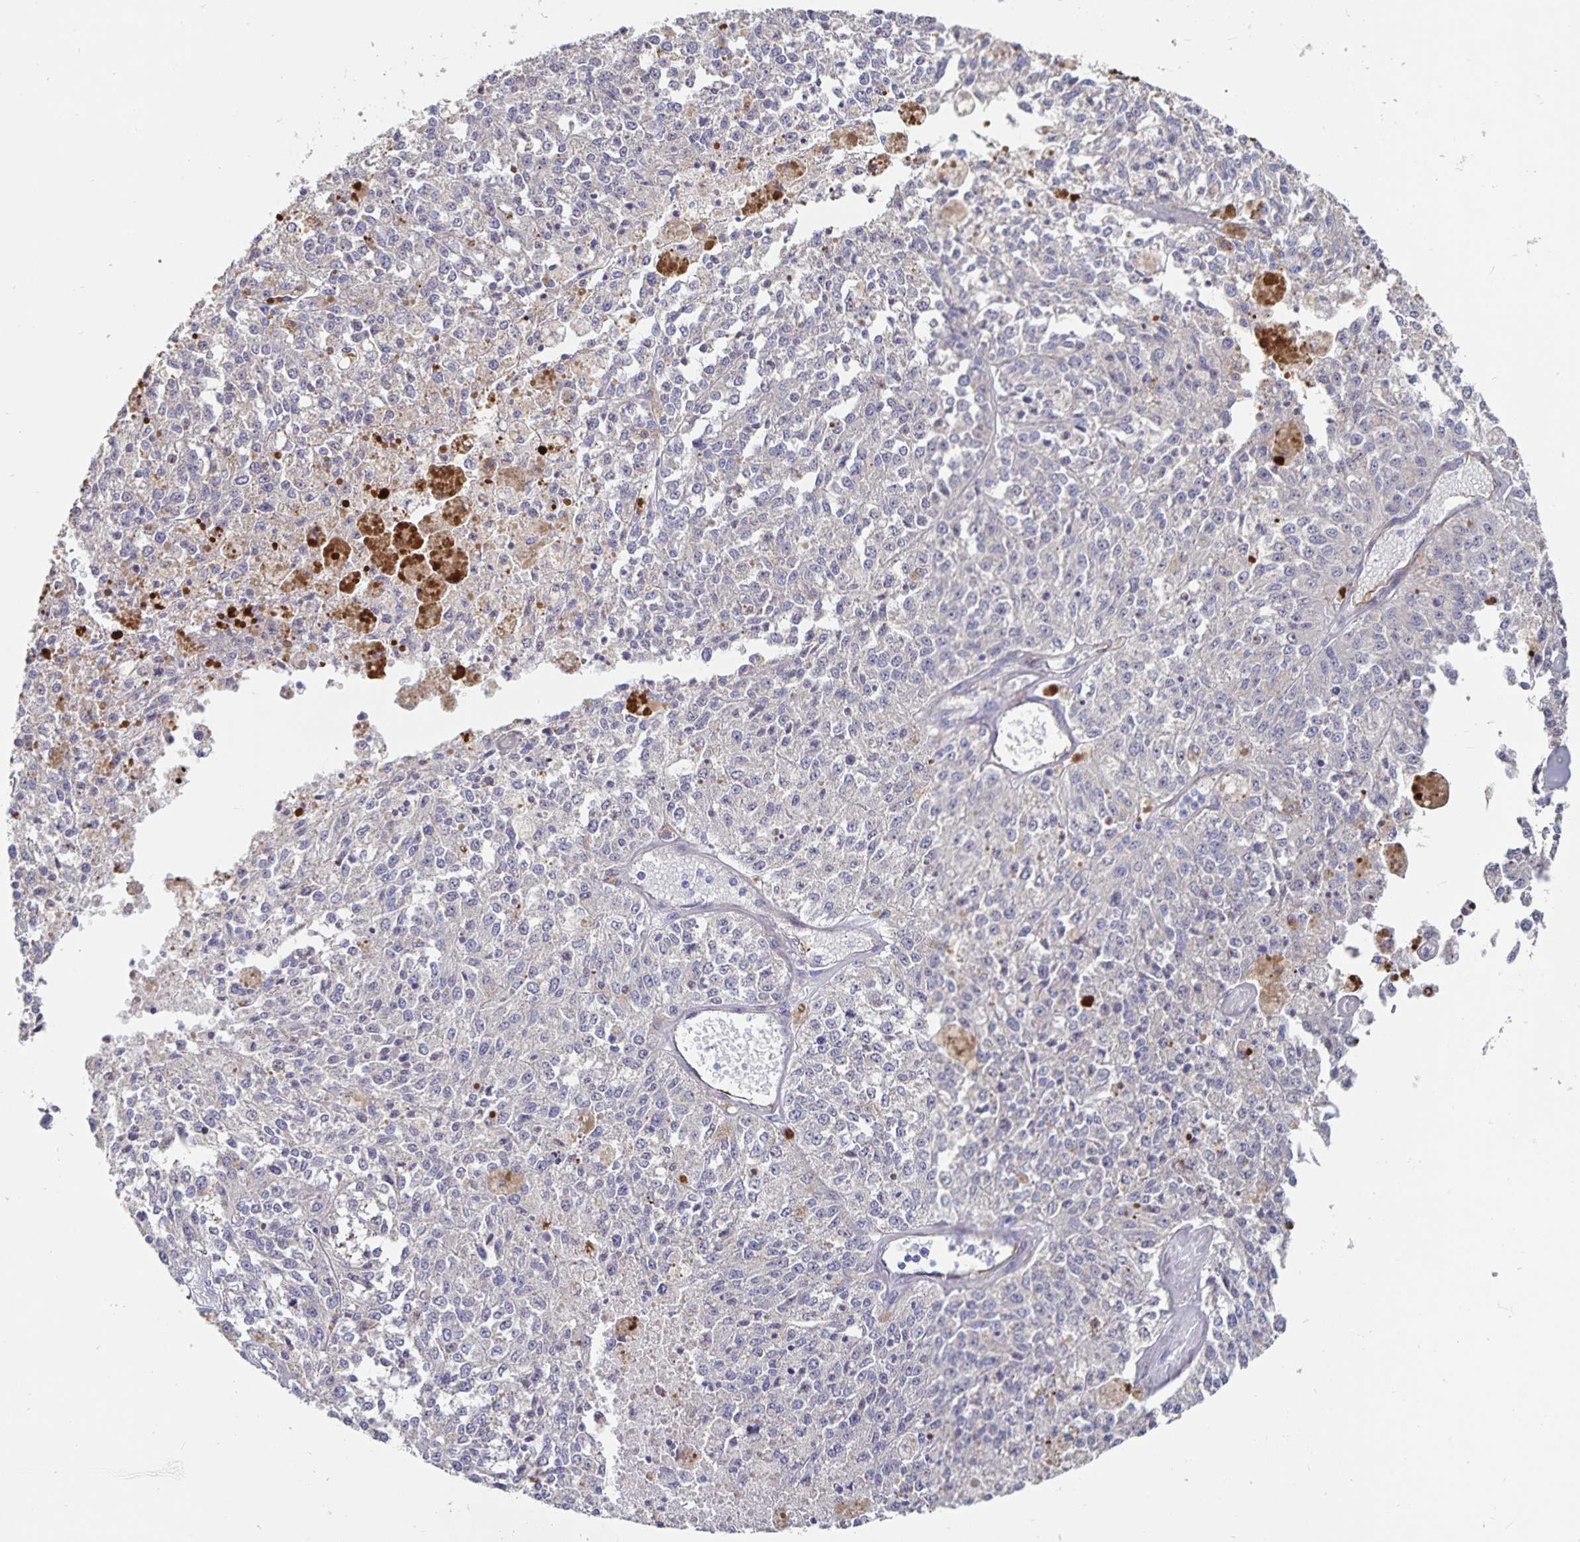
{"staining": {"intensity": "negative", "quantity": "none", "location": "none"}, "tissue": "melanoma", "cell_type": "Tumor cells", "image_type": "cancer", "snomed": [{"axis": "morphology", "description": "Malignant melanoma, Metastatic site"}, {"axis": "topography", "description": "Lymph node"}], "caption": "High power microscopy micrograph of an immunohistochemistry micrograph of malignant melanoma (metastatic site), revealing no significant positivity in tumor cells.", "gene": "SSTR1", "patient": {"sex": "female", "age": 64}}